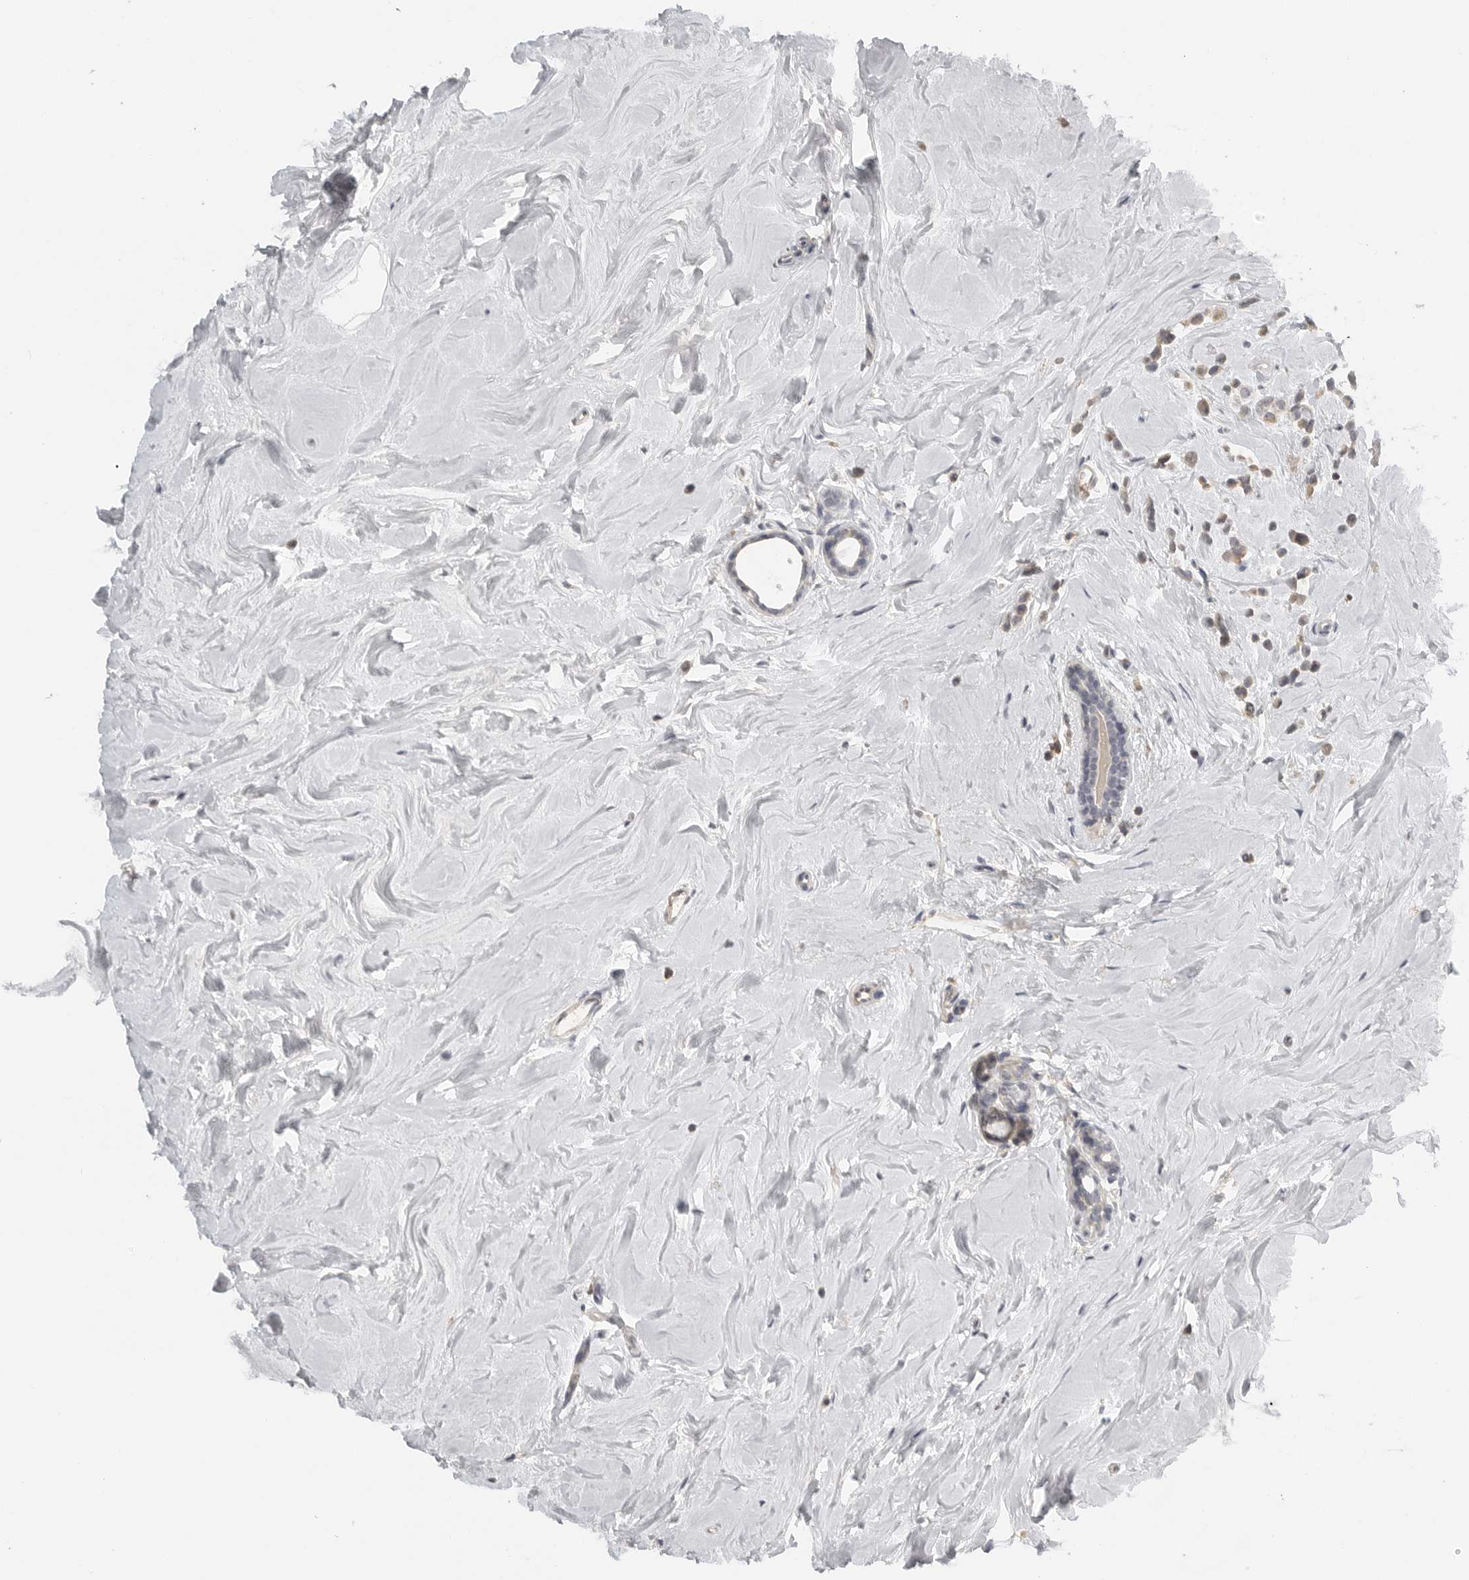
{"staining": {"intensity": "weak", "quantity": "25%-75%", "location": "cytoplasmic/membranous"}, "tissue": "breast cancer", "cell_type": "Tumor cells", "image_type": "cancer", "snomed": [{"axis": "morphology", "description": "Lobular carcinoma"}, {"axis": "topography", "description": "Breast"}], "caption": "Brown immunohistochemical staining in lobular carcinoma (breast) reveals weak cytoplasmic/membranous expression in approximately 25%-75% of tumor cells. The staining is performed using DAB brown chromogen to label protein expression. The nuclei are counter-stained blue using hematoxylin.", "gene": "RXFP3", "patient": {"sex": "female", "age": 47}}